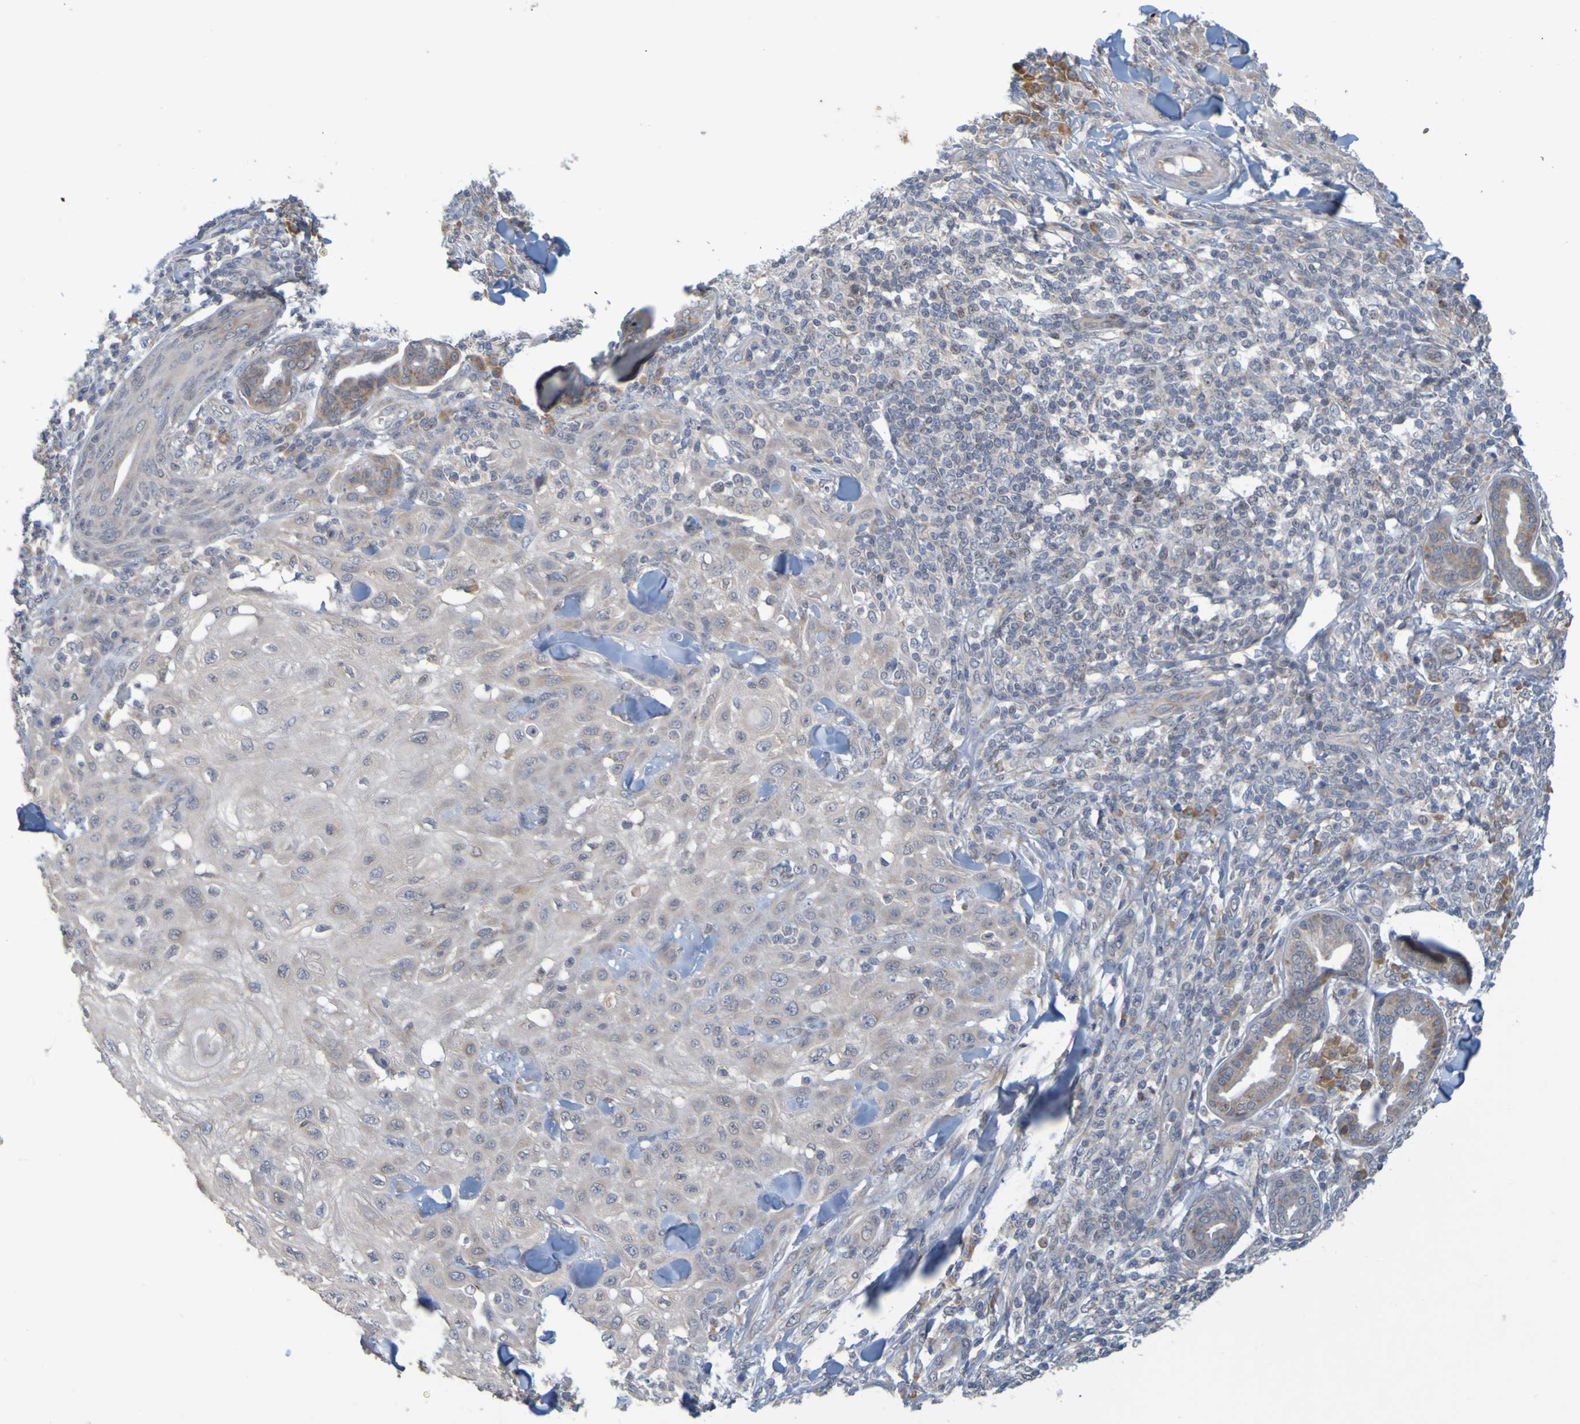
{"staining": {"intensity": "weak", "quantity": "<25%", "location": "cytoplasmic/membranous"}, "tissue": "skin cancer", "cell_type": "Tumor cells", "image_type": "cancer", "snomed": [{"axis": "morphology", "description": "Squamous cell carcinoma, NOS"}, {"axis": "topography", "description": "Skin"}], "caption": "Protein analysis of squamous cell carcinoma (skin) demonstrates no significant staining in tumor cells.", "gene": "MOGS", "patient": {"sex": "male", "age": 24}}